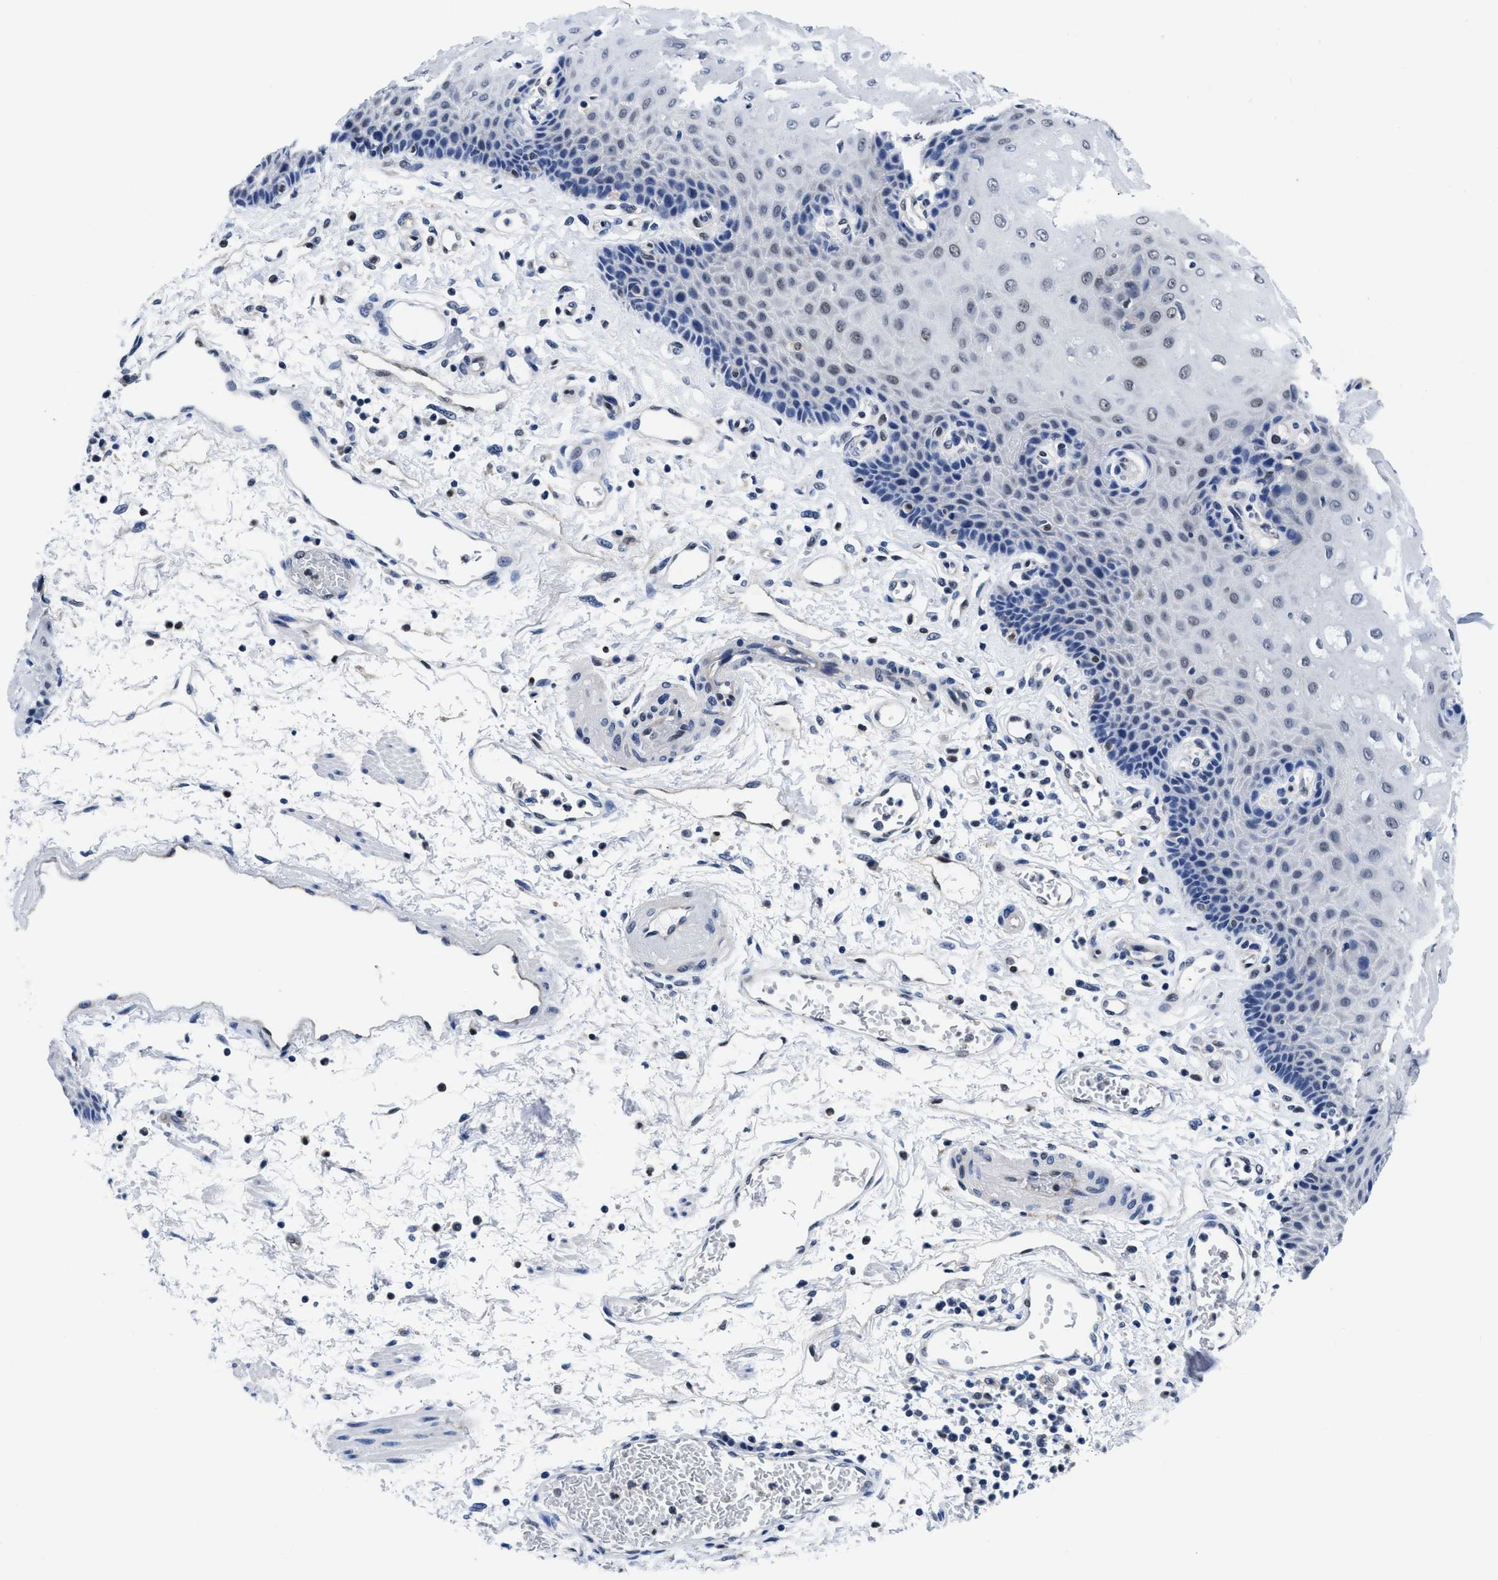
{"staining": {"intensity": "negative", "quantity": "none", "location": "none"}, "tissue": "esophagus", "cell_type": "Squamous epithelial cells", "image_type": "normal", "snomed": [{"axis": "morphology", "description": "Normal tissue, NOS"}, {"axis": "topography", "description": "Esophagus"}], "caption": "Squamous epithelial cells show no significant expression in normal esophagus.", "gene": "ACLY", "patient": {"sex": "male", "age": 54}}